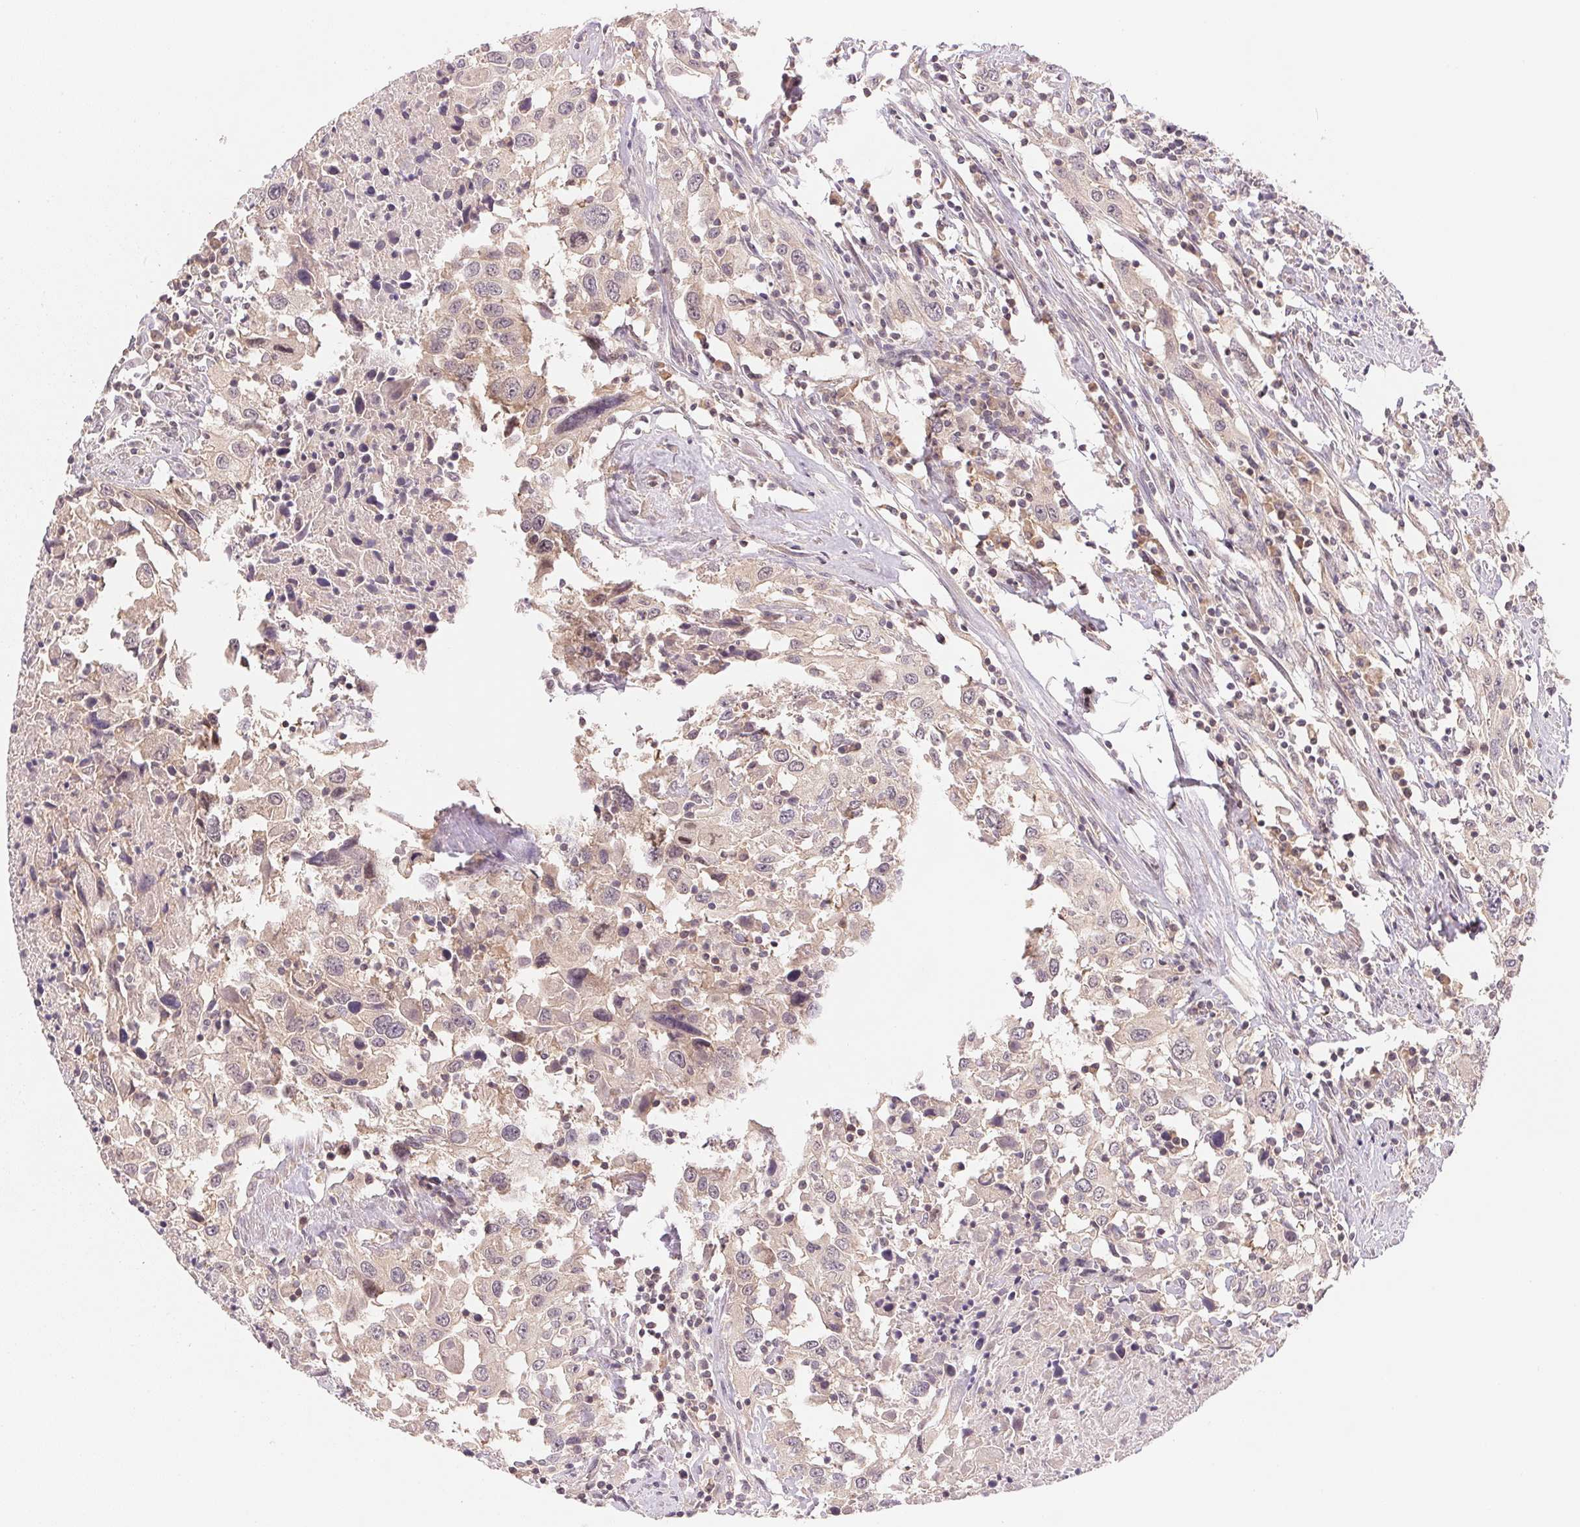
{"staining": {"intensity": "negative", "quantity": "none", "location": "none"}, "tissue": "urothelial cancer", "cell_type": "Tumor cells", "image_type": "cancer", "snomed": [{"axis": "morphology", "description": "Urothelial carcinoma, High grade"}, {"axis": "topography", "description": "Urinary bladder"}], "caption": "The micrograph reveals no significant positivity in tumor cells of urothelial carcinoma (high-grade).", "gene": "BNIP5", "patient": {"sex": "male", "age": 61}}